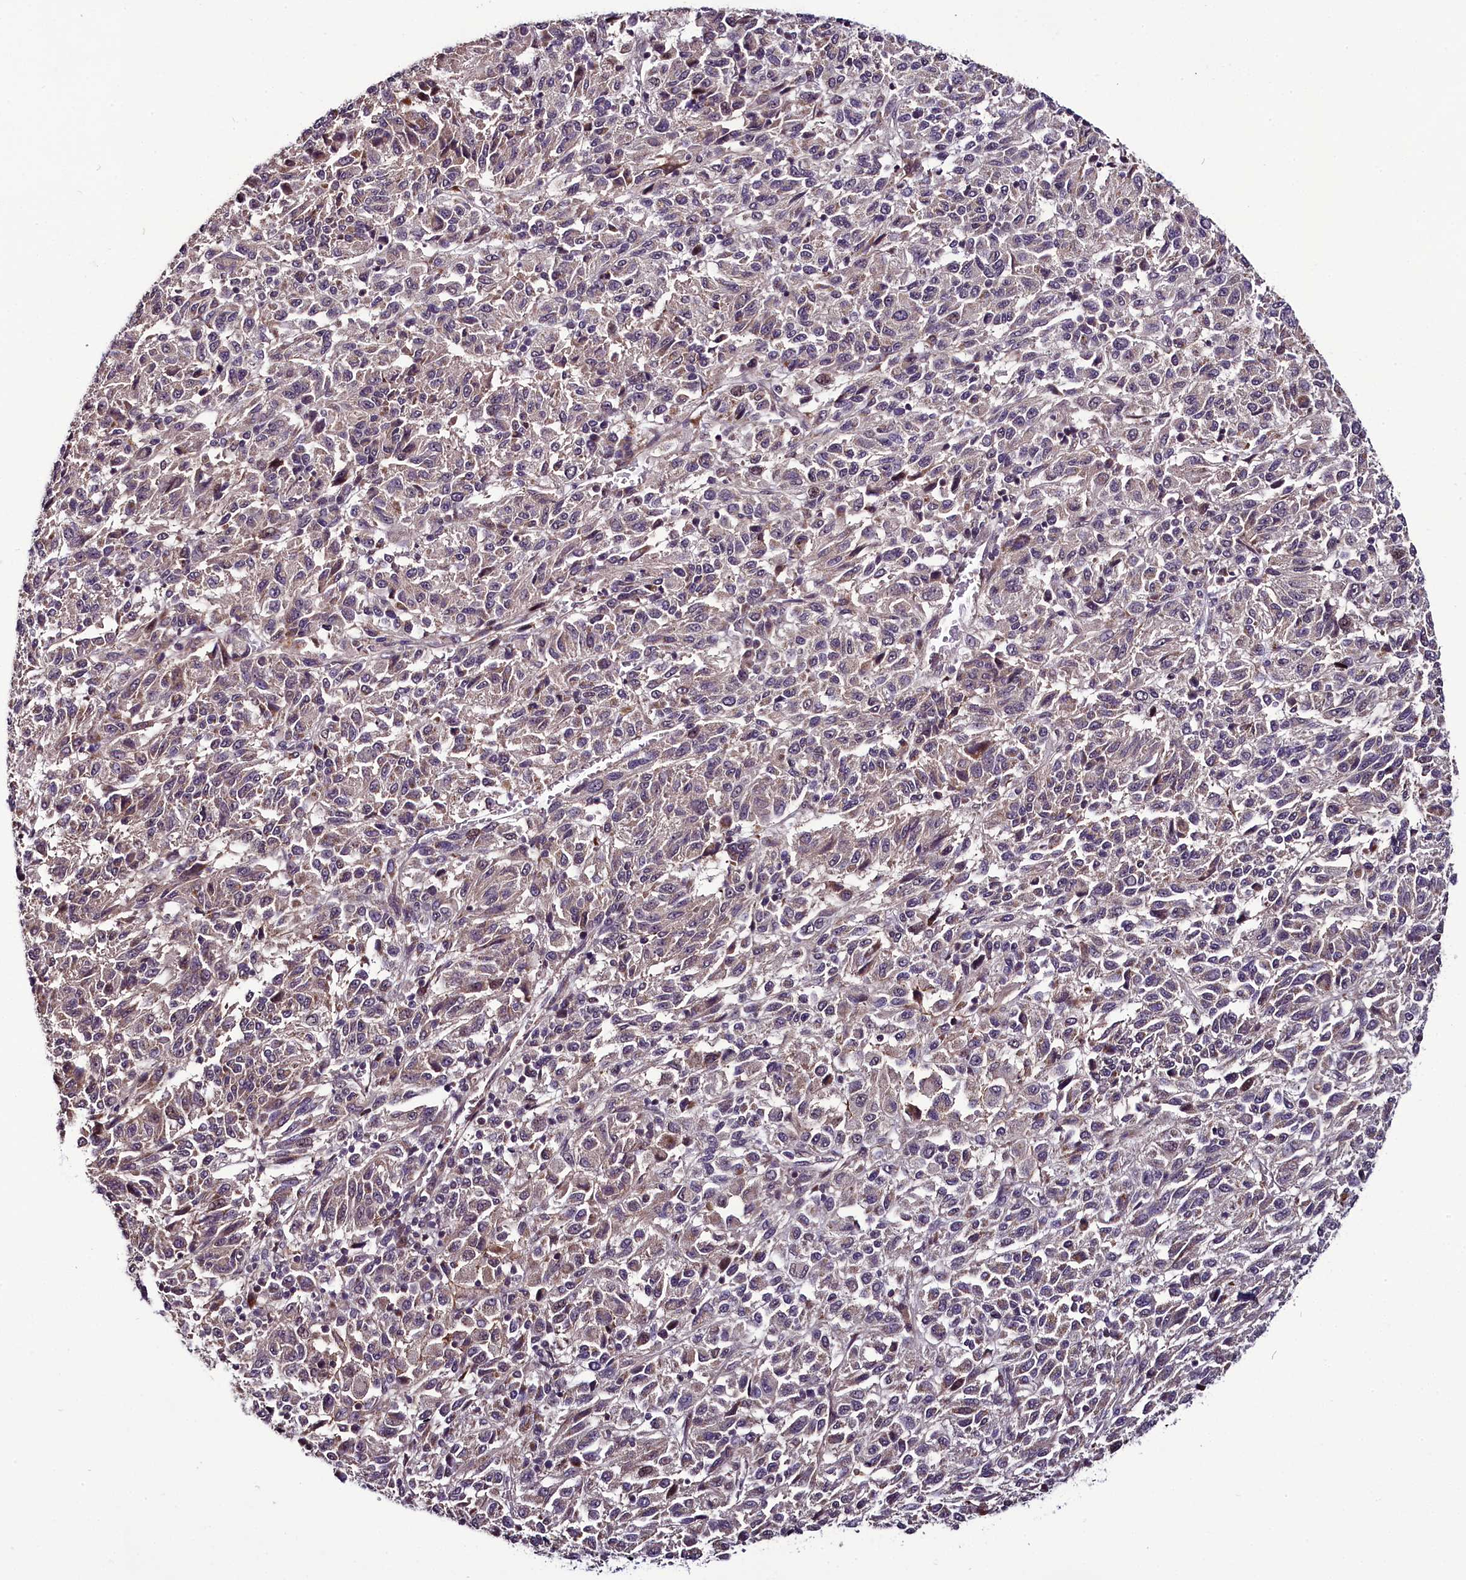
{"staining": {"intensity": "weak", "quantity": "<25%", "location": "cytoplasmic/membranous,nuclear"}, "tissue": "melanoma", "cell_type": "Tumor cells", "image_type": "cancer", "snomed": [{"axis": "morphology", "description": "Malignant melanoma, Metastatic site"}, {"axis": "topography", "description": "Lung"}], "caption": "Malignant melanoma (metastatic site) stained for a protein using immunohistochemistry (IHC) exhibits no staining tumor cells.", "gene": "RPUSD2", "patient": {"sex": "male", "age": 64}}